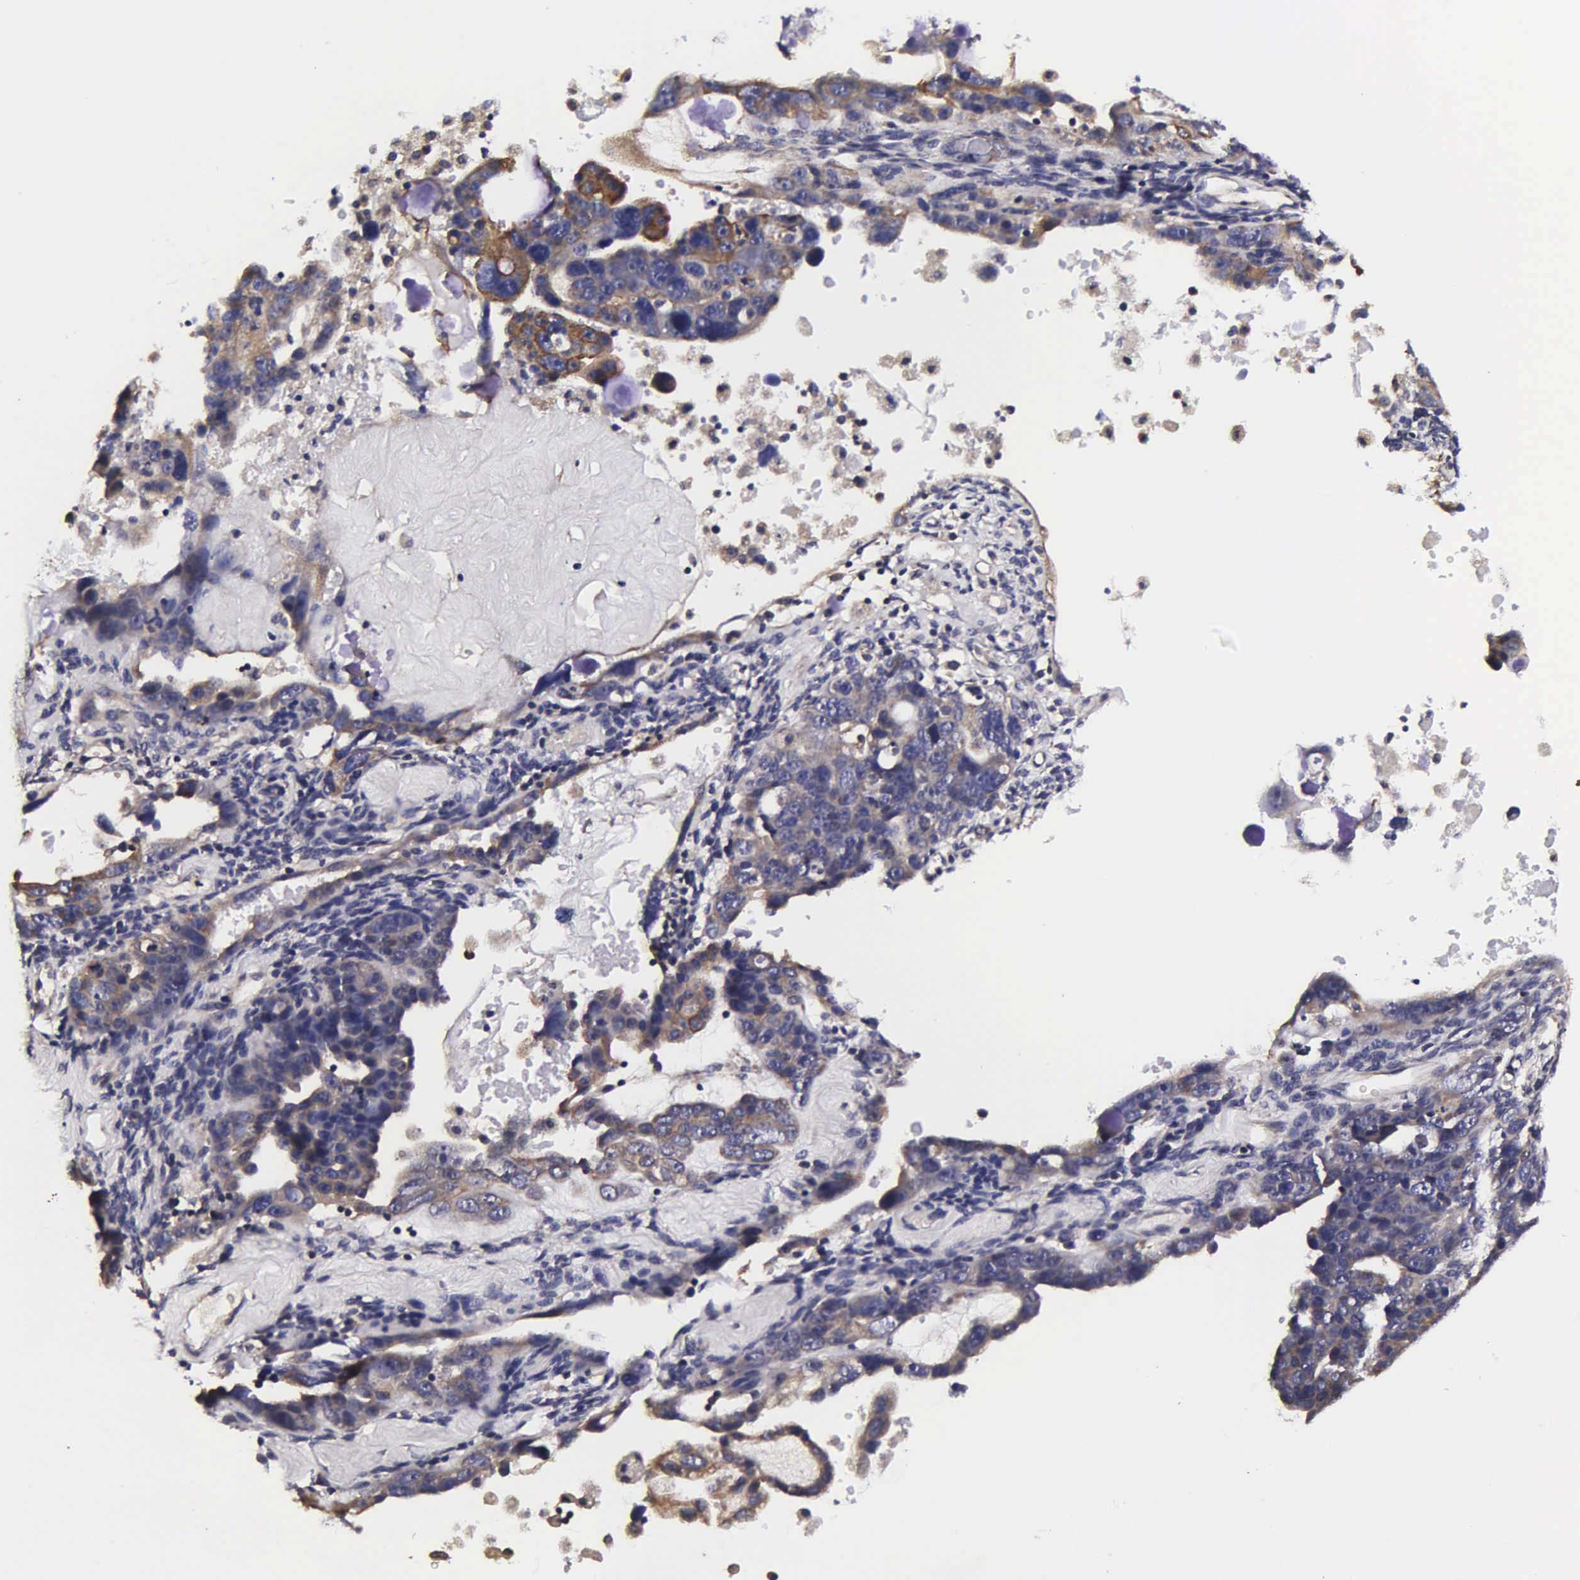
{"staining": {"intensity": "weak", "quantity": "25%-75%", "location": "cytoplasmic/membranous"}, "tissue": "ovarian cancer", "cell_type": "Tumor cells", "image_type": "cancer", "snomed": [{"axis": "morphology", "description": "Cystadenocarcinoma, serous, NOS"}, {"axis": "topography", "description": "Ovary"}], "caption": "An image of human ovarian cancer stained for a protein shows weak cytoplasmic/membranous brown staining in tumor cells.", "gene": "PSMA3", "patient": {"sex": "female", "age": 66}}